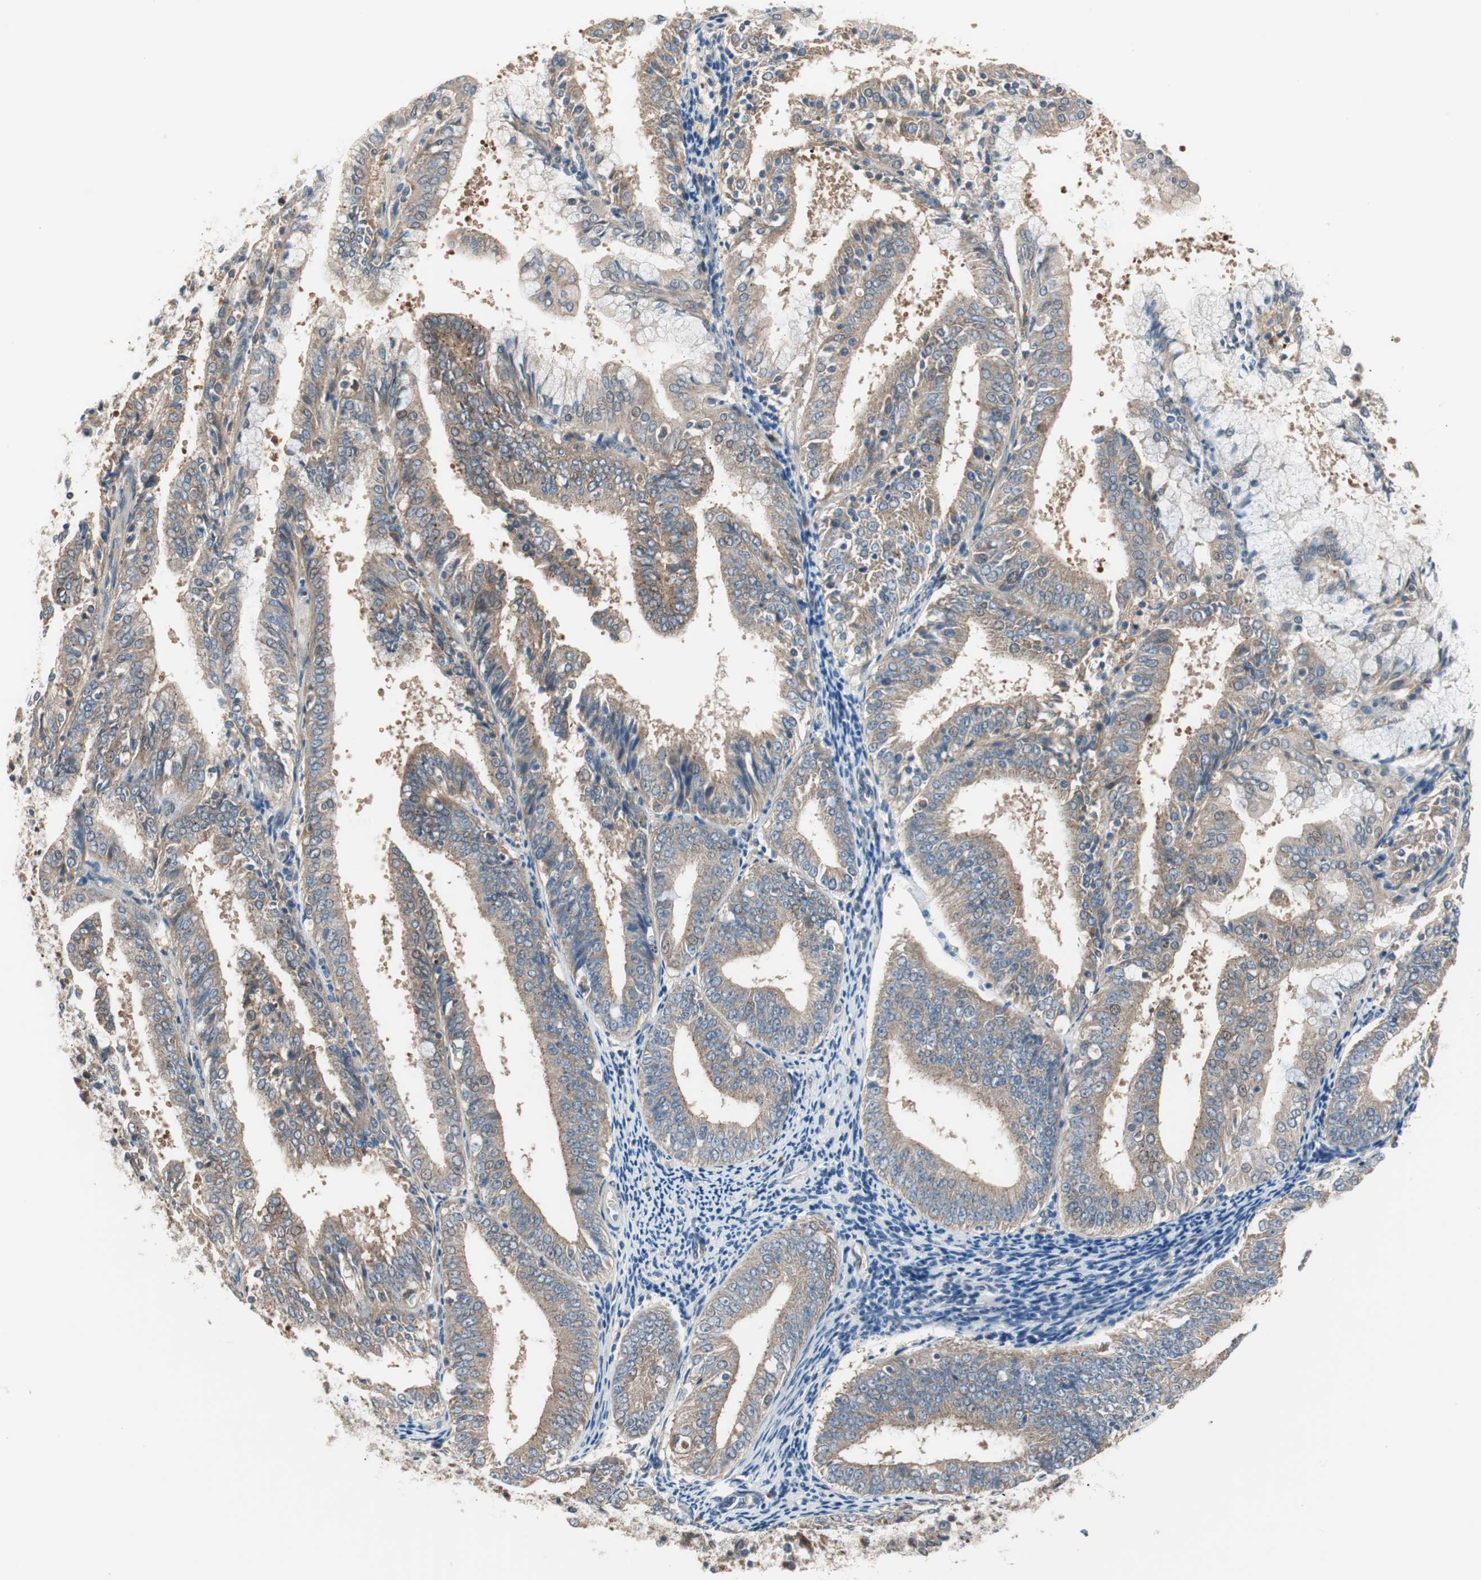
{"staining": {"intensity": "weak", "quantity": ">75%", "location": "cytoplasmic/membranous"}, "tissue": "endometrial cancer", "cell_type": "Tumor cells", "image_type": "cancer", "snomed": [{"axis": "morphology", "description": "Adenocarcinoma, NOS"}, {"axis": "topography", "description": "Endometrium"}], "caption": "There is low levels of weak cytoplasmic/membranous positivity in tumor cells of endometrial cancer (adenocarcinoma), as demonstrated by immunohistochemical staining (brown color).", "gene": "PCK1", "patient": {"sex": "female", "age": 63}}